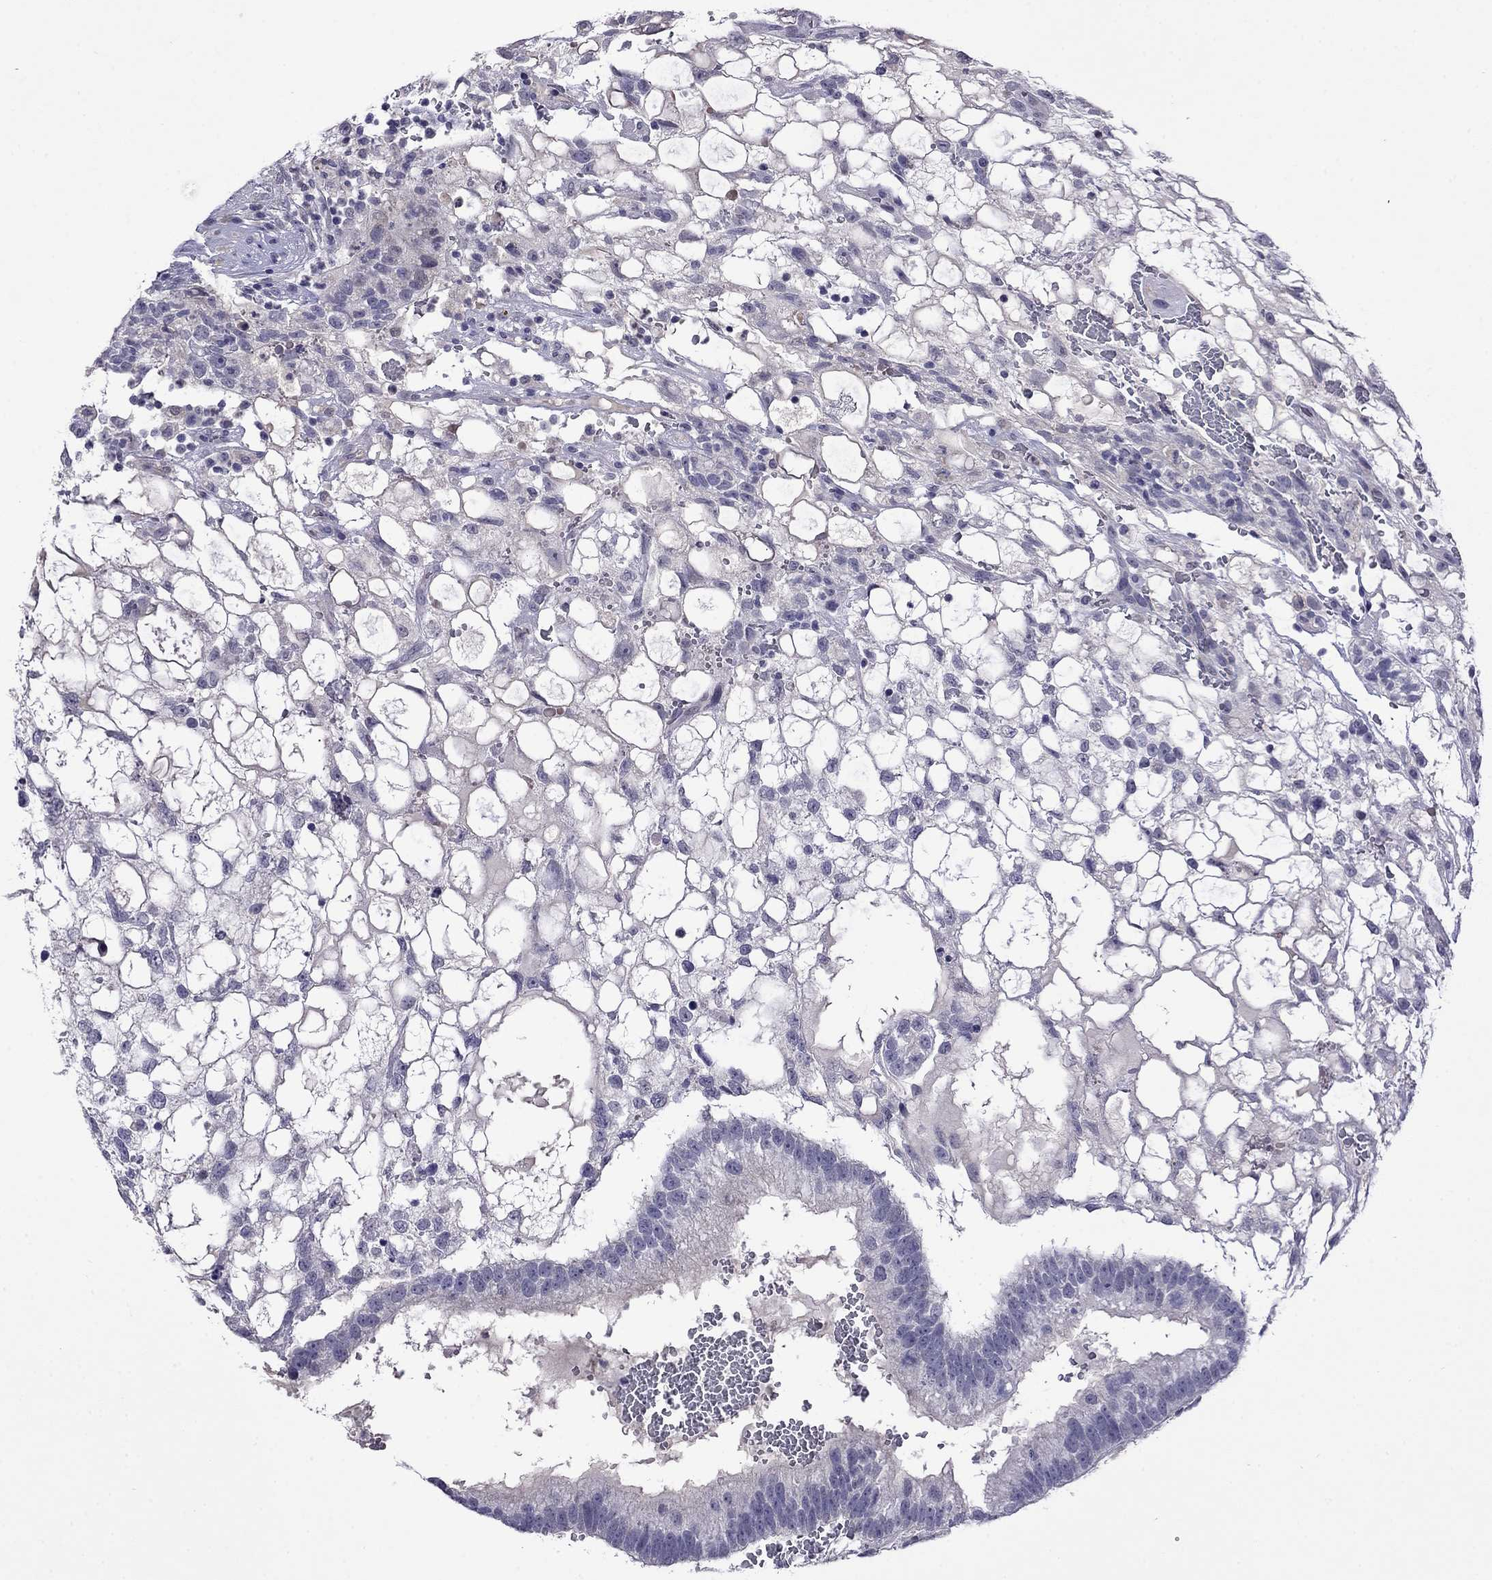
{"staining": {"intensity": "negative", "quantity": "none", "location": "none"}, "tissue": "testis cancer", "cell_type": "Tumor cells", "image_type": "cancer", "snomed": [{"axis": "morphology", "description": "Normal tissue, NOS"}, {"axis": "morphology", "description": "Carcinoma, Embryonal, NOS"}, {"axis": "topography", "description": "Testis"}, {"axis": "topography", "description": "Epididymis"}], "caption": "High power microscopy histopathology image of an IHC image of testis cancer, revealing no significant expression in tumor cells.", "gene": "STAR", "patient": {"sex": "male", "age": 32}}